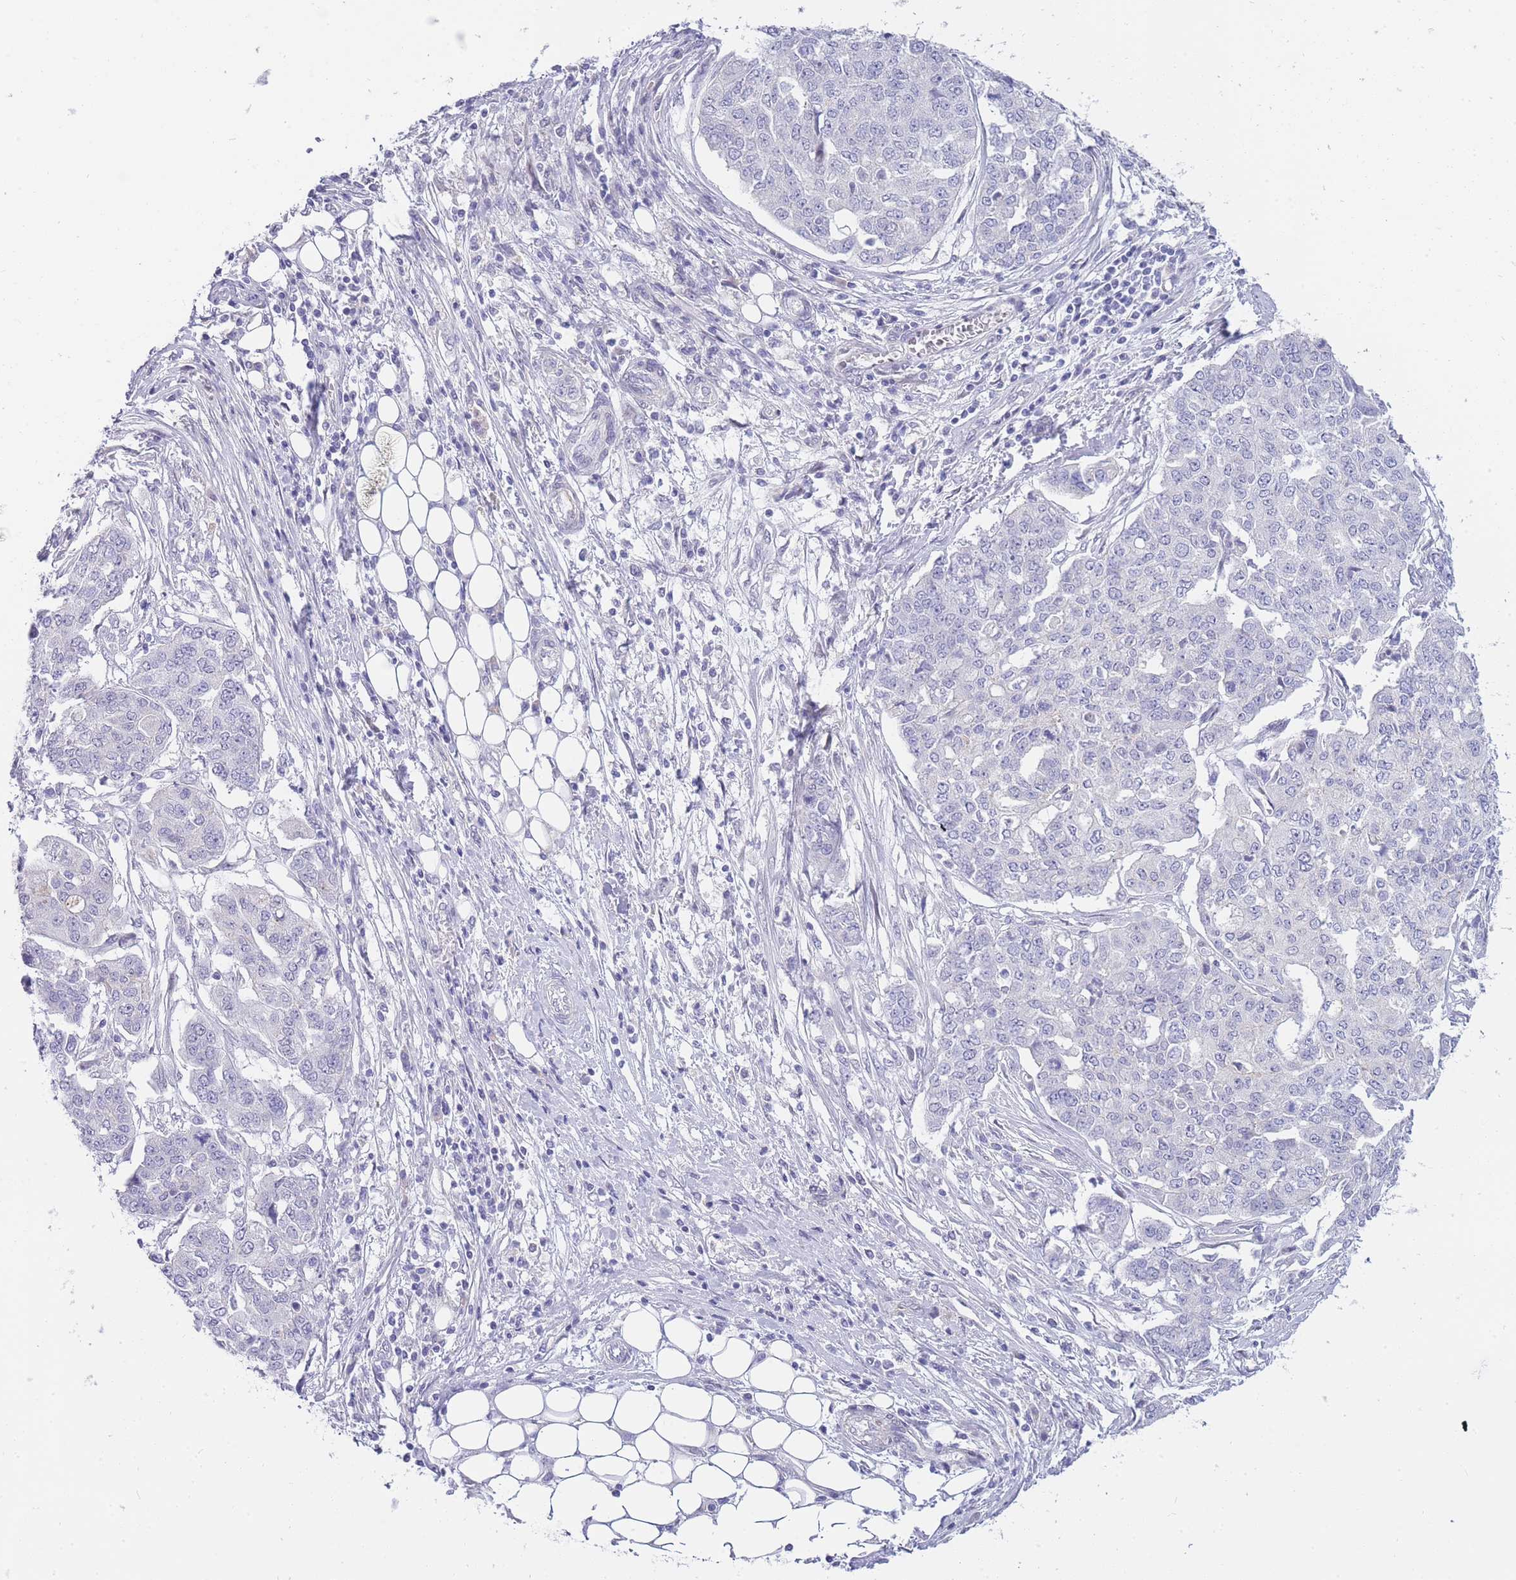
{"staining": {"intensity": "negative", "quantity": "none", "location": "none"}, "tissue": "ovarian cancer", "cell_type": "Tumor cells", "image_type": "cancer", "snomed": [{"axis": "morphology", "description": "Cystadenocarcinoma, serous, NOS"}, {"axis": "topography", "description": "Soft tissue"}, {"axis": "topography", "description": "Ovary"}], "caption": "Tumor cells are negative for brown protein staining in ovarian cancer (serous cystadenocarcinoma).", "gene": "PRR23B", "patient": {"sex": "female", "age": 57}}